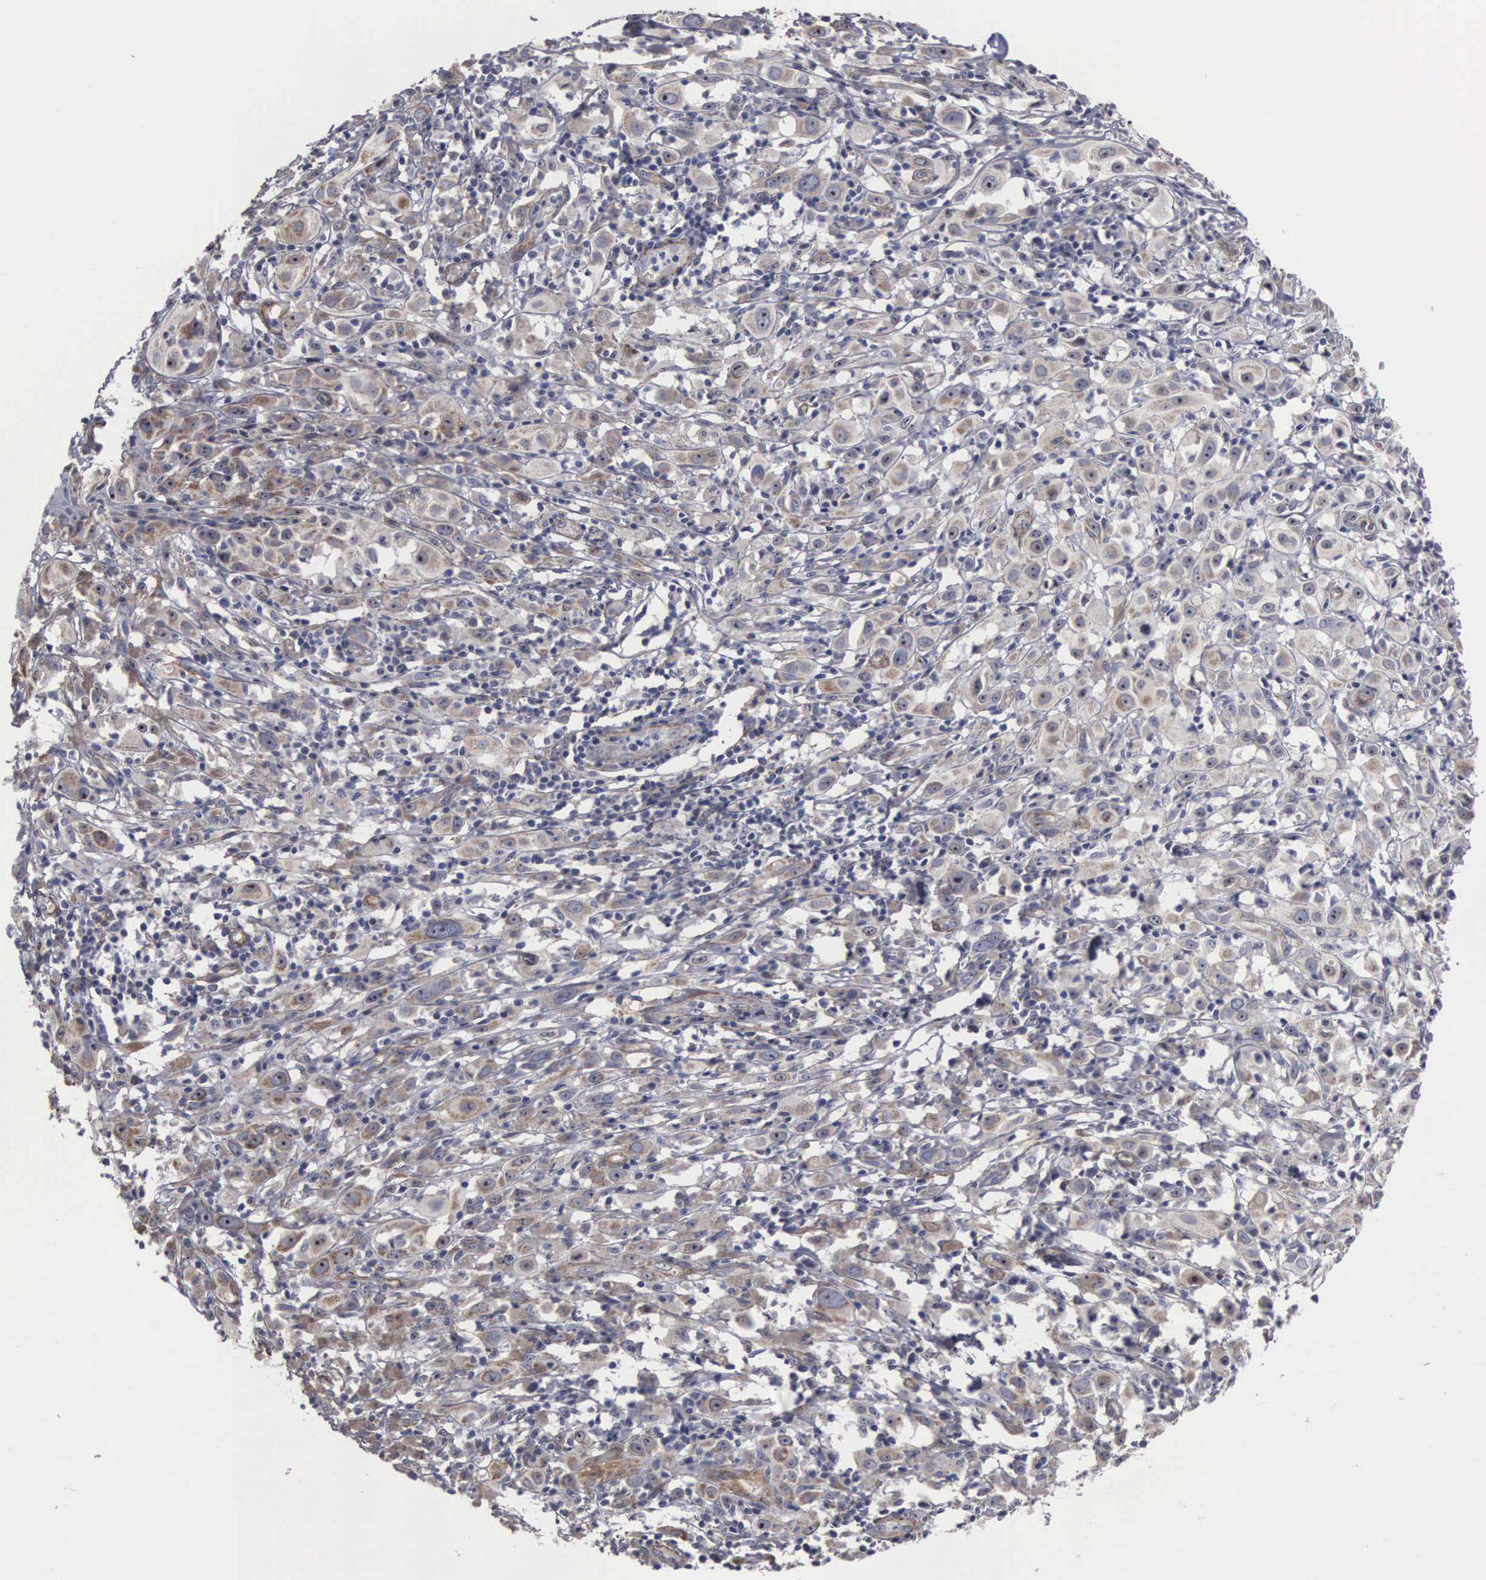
{"staining": {"intensity": "weak", "quantity": "<25%", "location": "cytoplasmic/membranous,nuclear"}, "tissue": "melanoma", "cell_type": "Tumor cells", "image_type": "cancer", "snomed": [{"axis": "morphology", "description": "Malignant melanoma, NOS"}, {"axis": "topography", "description": "Skin"}], "caption": "An IHC photomicrograph of malignant melanoma is shown. There is no staining in tumor cells of malignant melanoma.", "gene": "NGDN", "patient": {"sex": "female", "age": 52}}